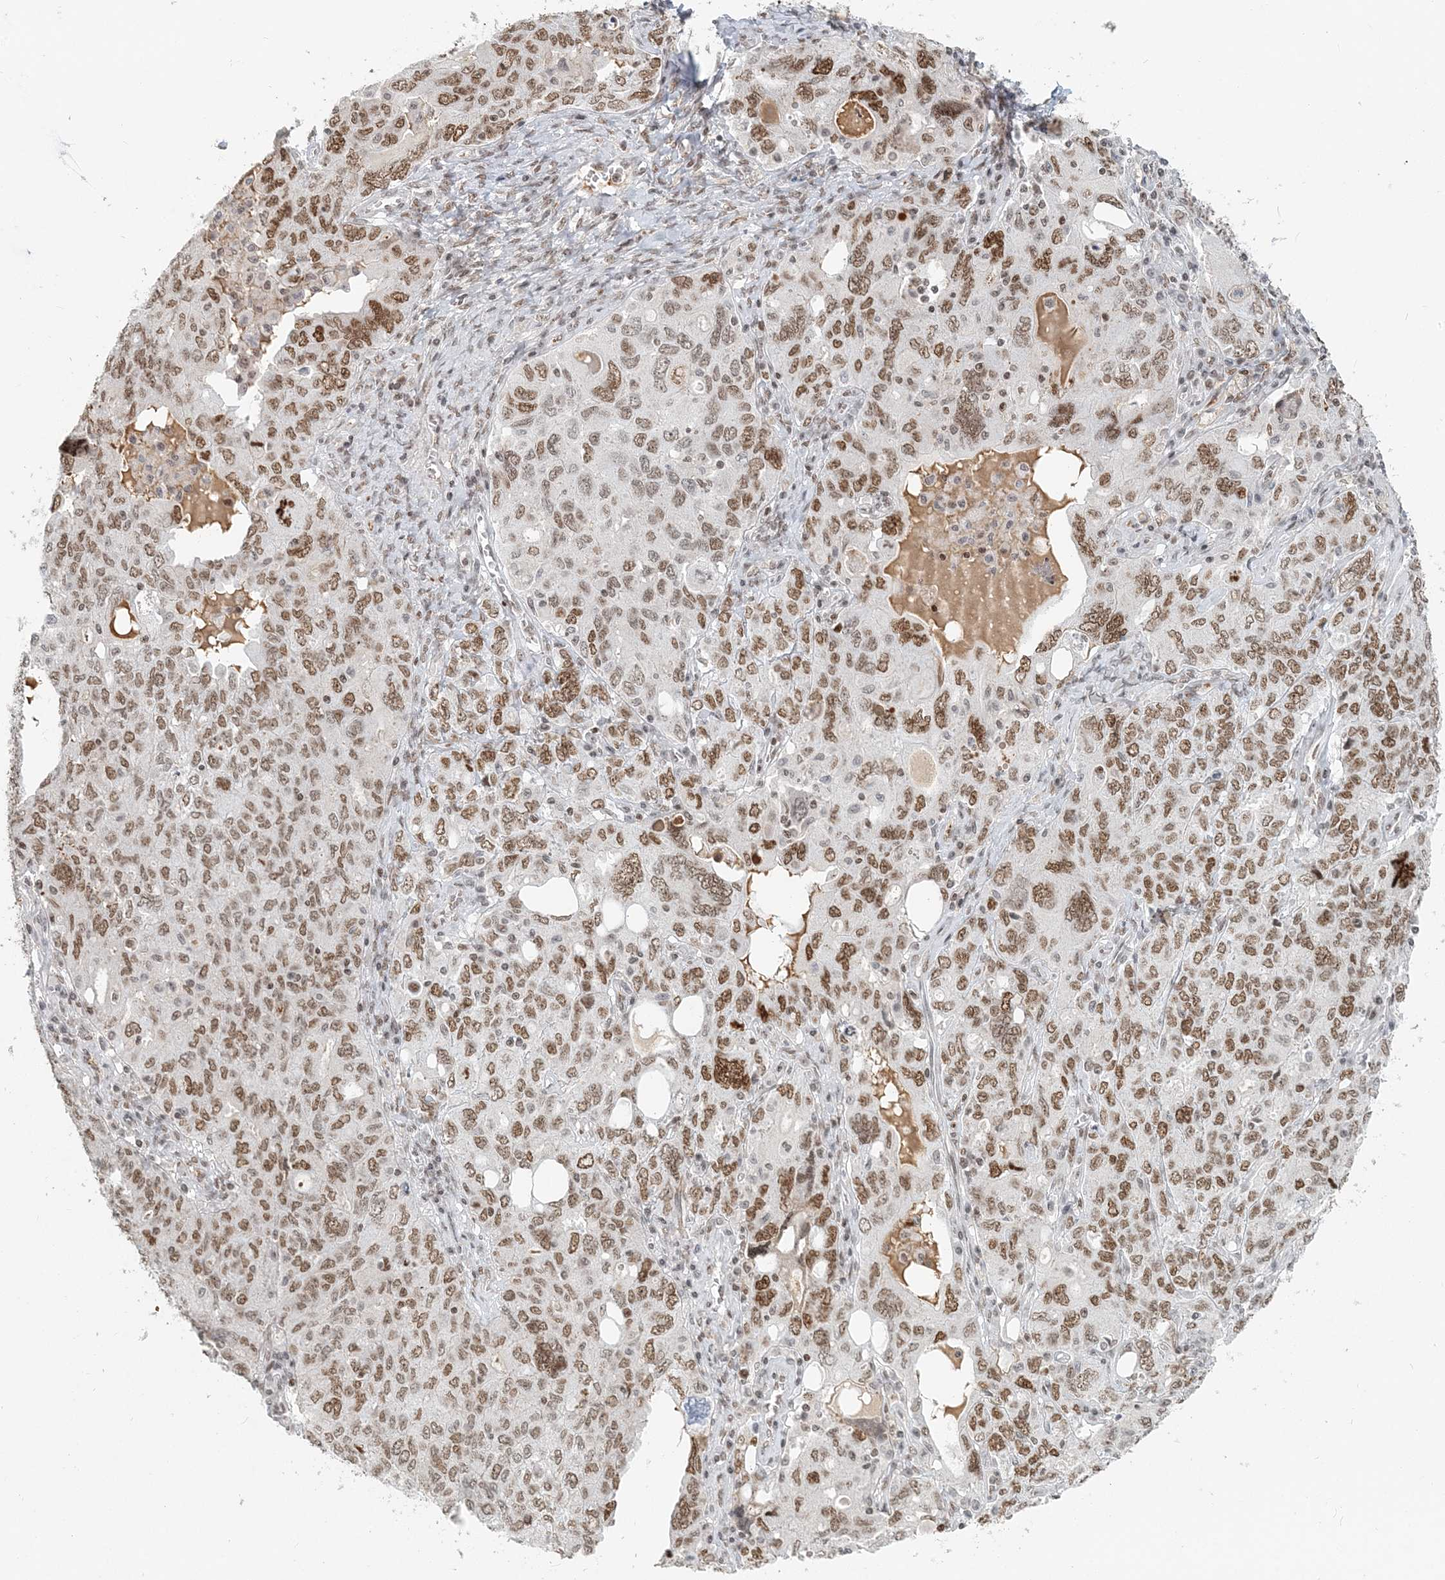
{"staining": {"intensity": "moderate", "quantity": ">75%", "location": "nuclear"}, "tissue": "ovarian cancer", "cell_type": "Tumor cells", "image_type": "cancer", "snomed": [{"axis": "morphology", "description": "Carcinoma, endometroid"}, {"axis": "topography", "description": "Ovary"}], "caption": "Ovarian cancer was stained to show a protein in brown. There is medium levels of moderate nuclear expression in approximately >75% of tumor cells. The staining was performed using DAB to visualize the protein expression in brown, while the nuclei were stained in blue with hematoxylin (Magnification: 20x).", "gene": "BAZ1B", "patient": {"sex": "female", "age": 62}}